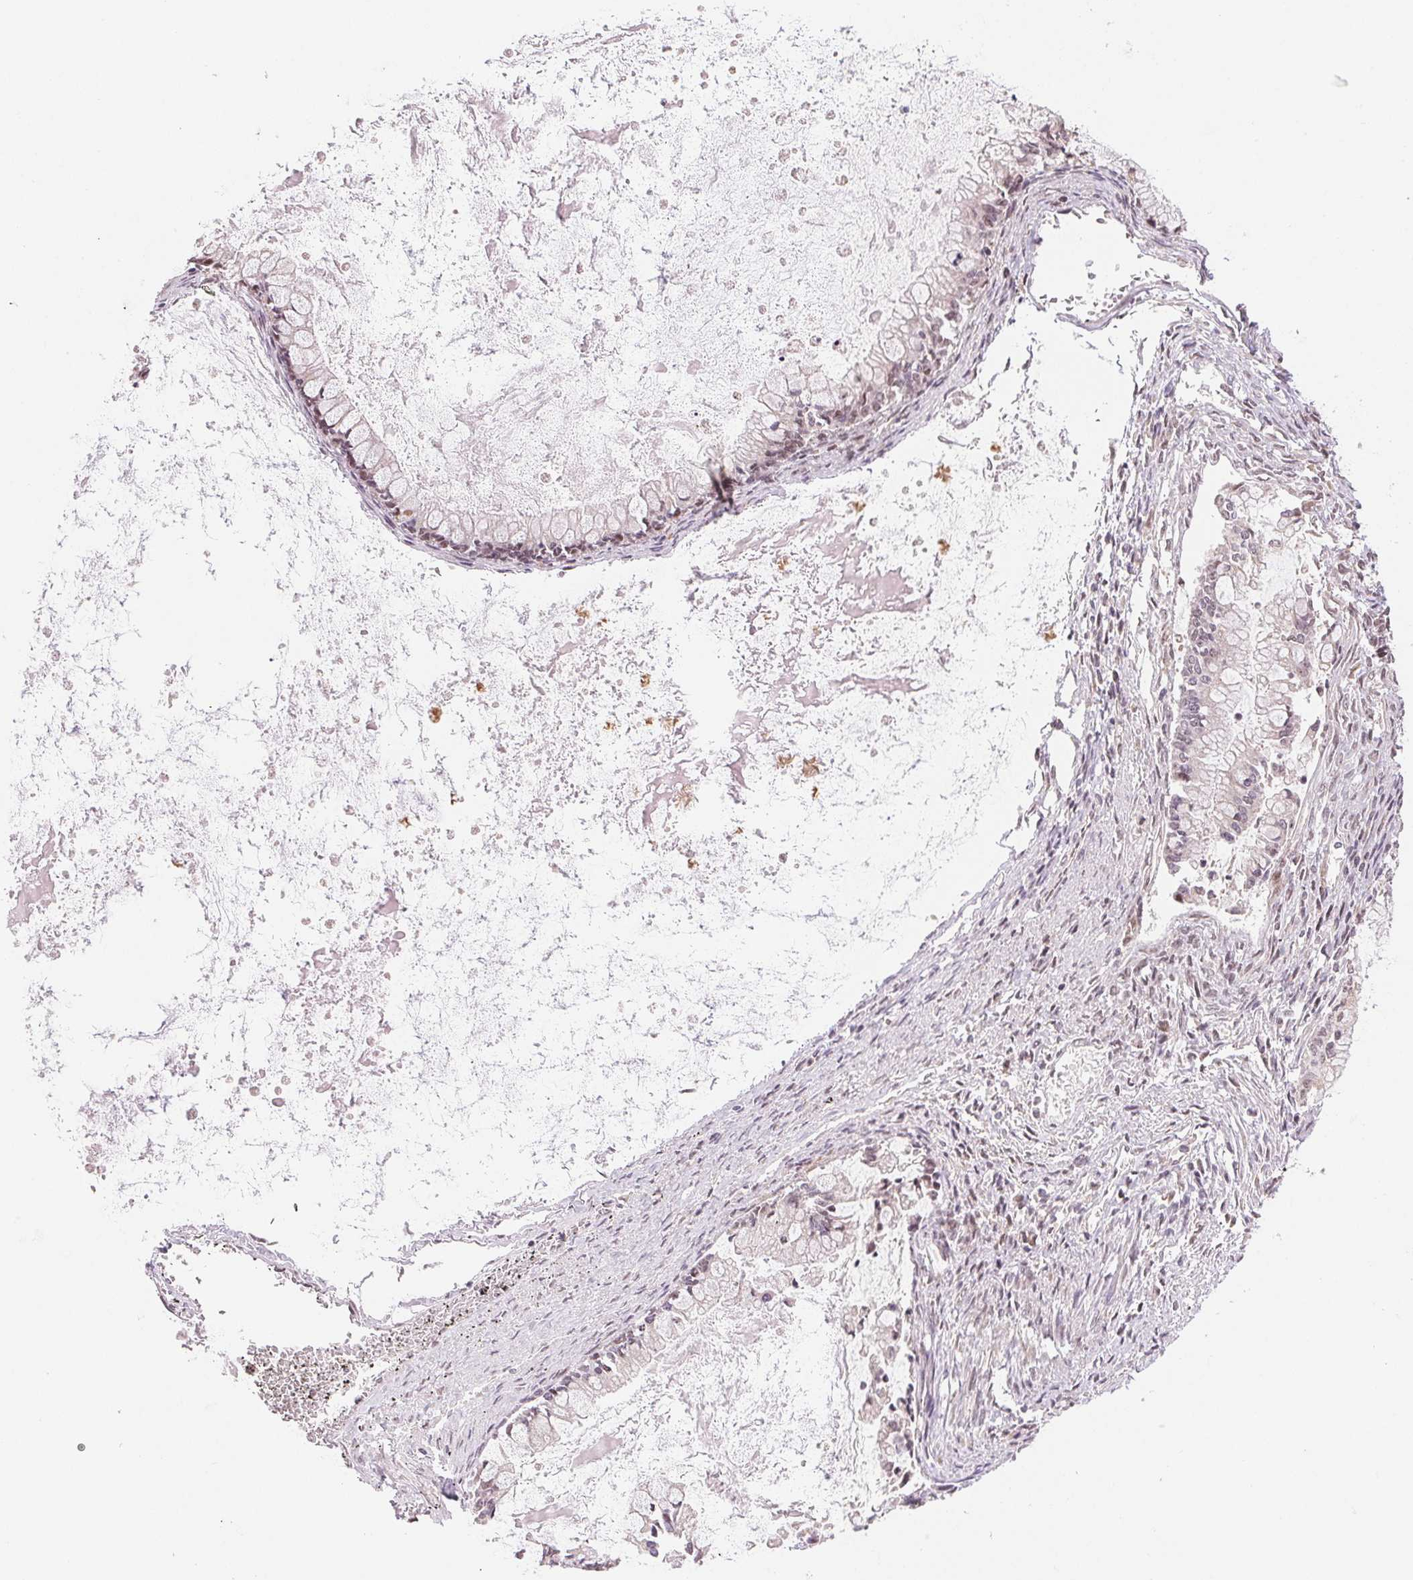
{"staining": {"intensity": "weak", "quantity": "25%-75%", "location": "nuclear"}, "tissue": "ovarian cancer", "cell_type": "Tumor cells", "image_type": "cancer", "snomed": [{"axis": "morphology", "description": "Cystadenocarcinoma, mucinous, NOS"}, {"axis": "topography", "description": "Ovary"}], "caption": "A brown stain highlights weak nuclear expression of a protein in ovarian cancer tumor cells.", "gene": "GRHL3", "patient": {"sex": "female", "age": 67}}